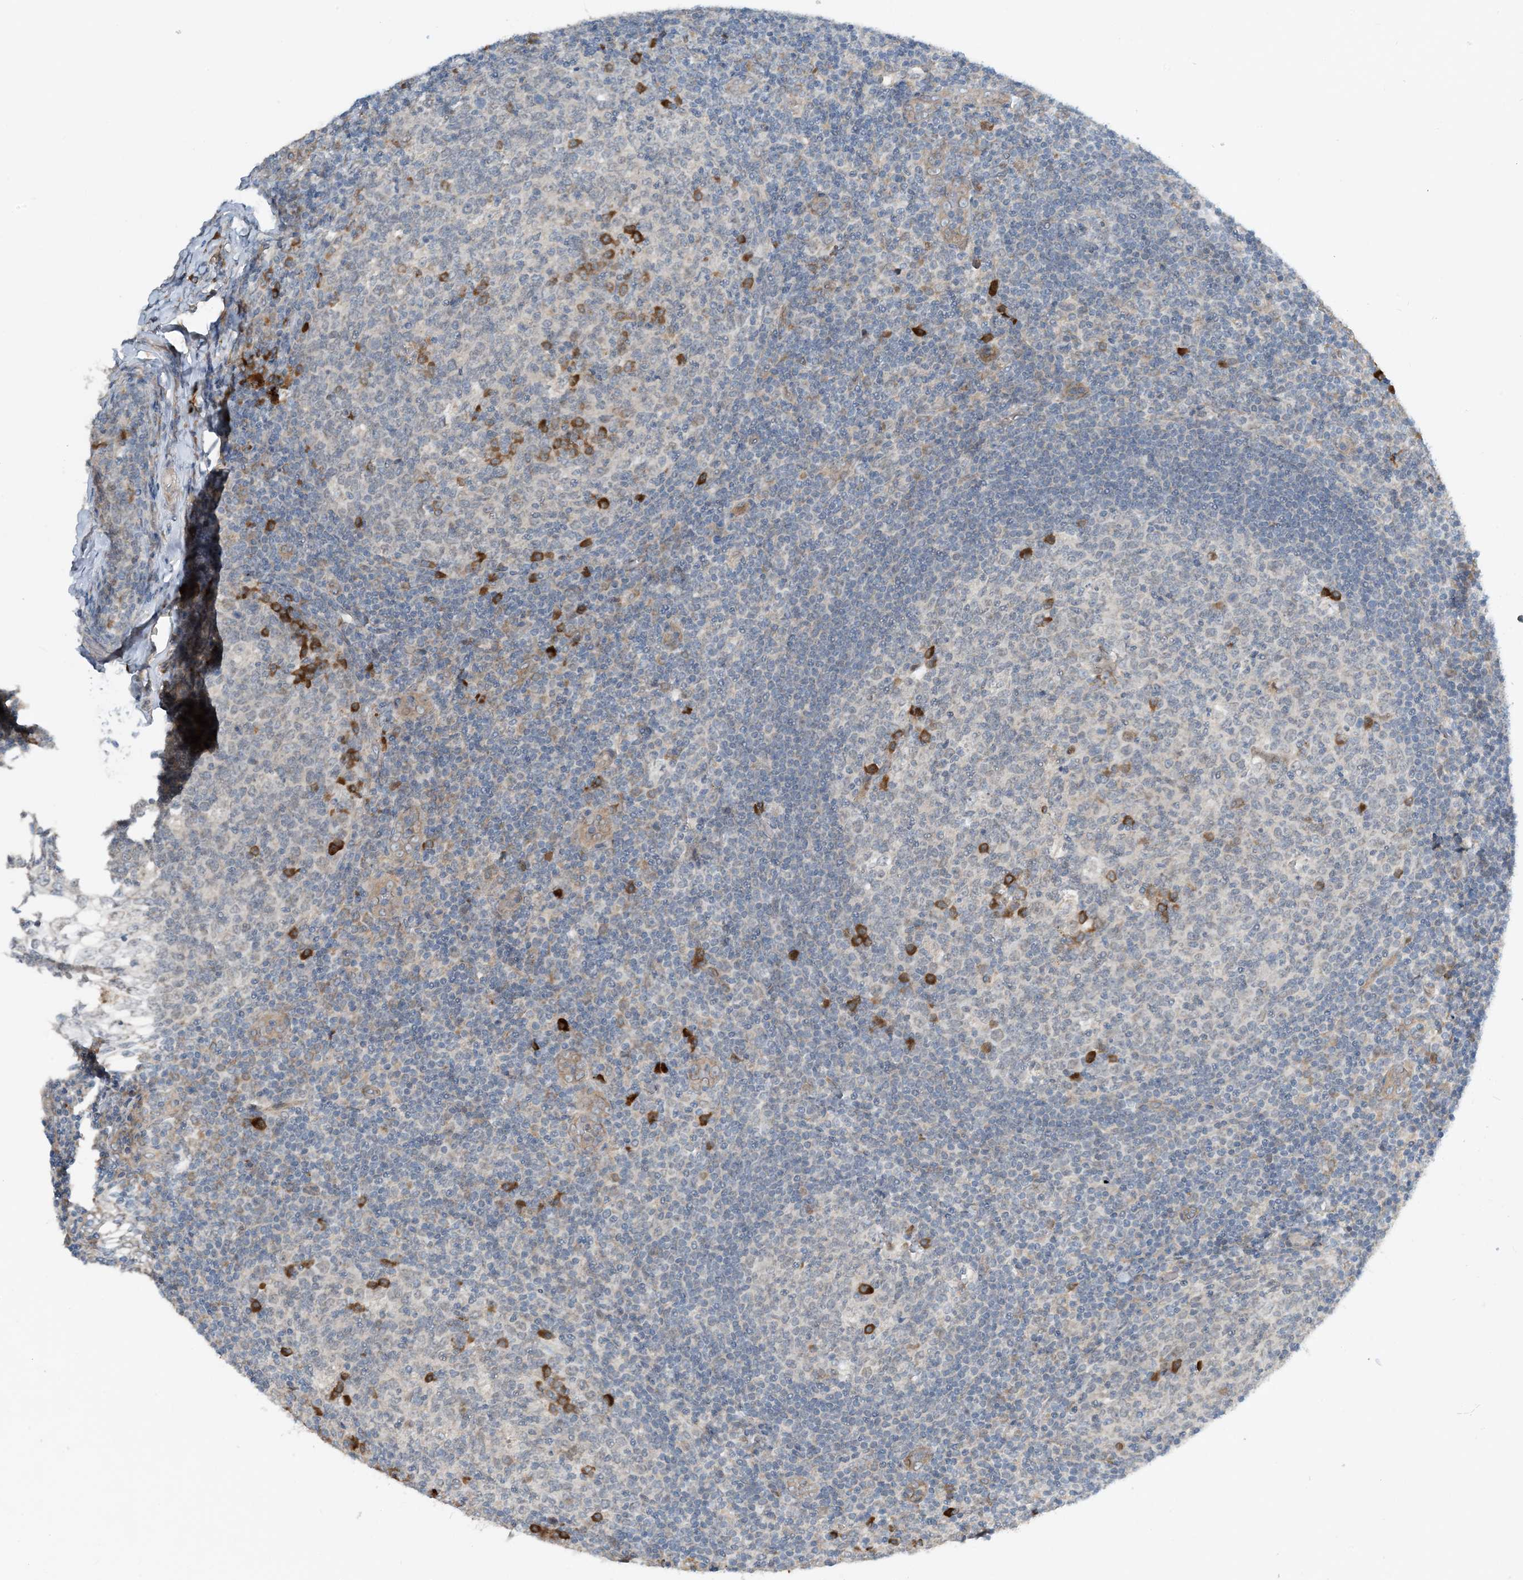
{"staining": {"intensity": "strong", "quantity": "<25%", "location": "cytoplasmic/membranous"}, "tissue": "tonsil", "cell_type": "Germinal center cells", "image_type": "normal", "snomed": [{"axis": "morphology", "description": "Normal tissue, NOS"}, {"axis": "topography", "description": "Tonsil"}], "caption": "High-magnification brightfield microscopy of unremarkable tonsil stained with DAB (brown) and counterstained with hematoxylin (blue). germinal center cells exhibit strong cytoplasmic/membranous staining is present in about<25% of cells. Nuclei are stained in blue.", "gene": "PHOSPHO2", "patient": {"sex": "female", "age": 19}}